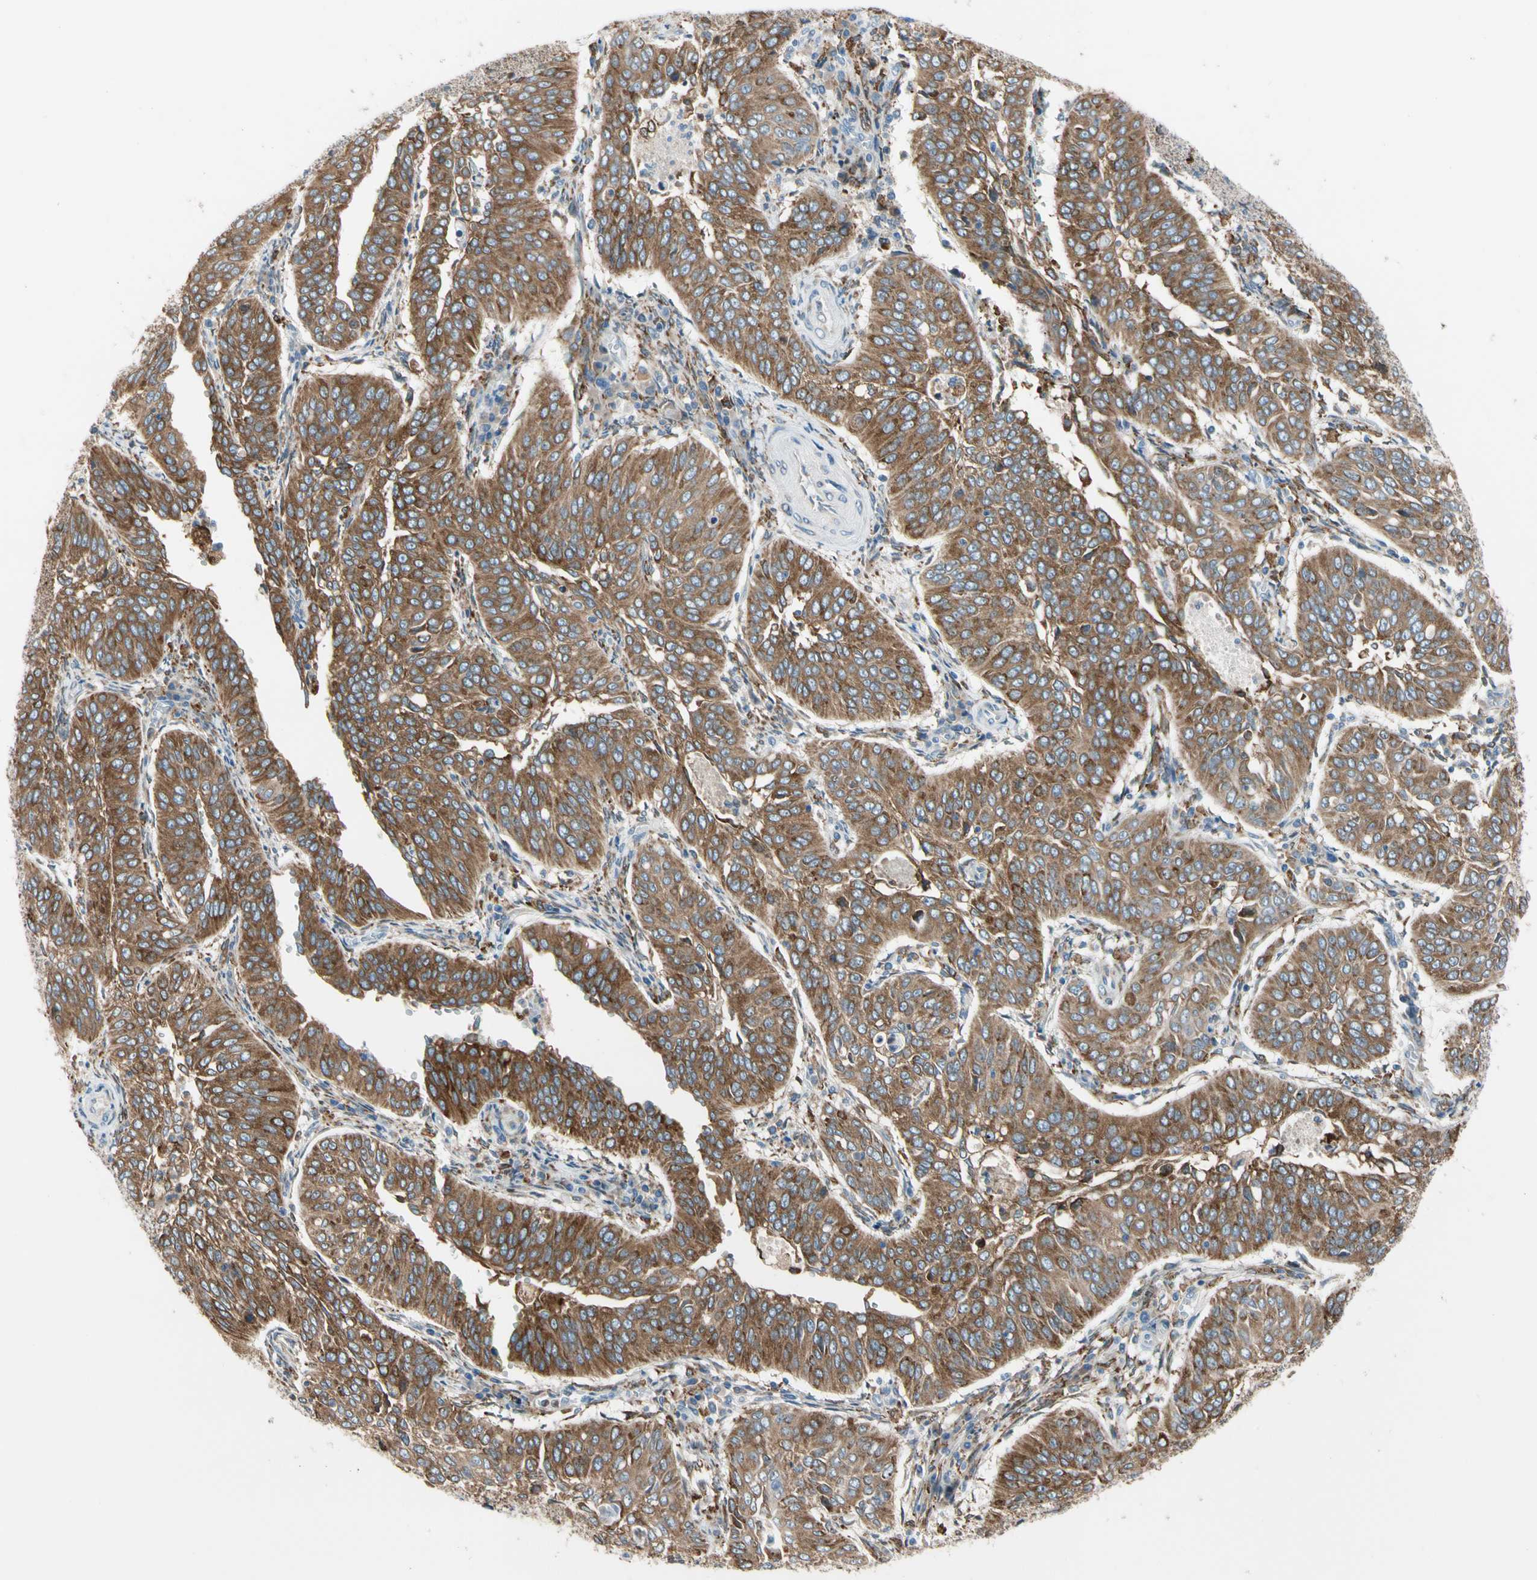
{"staining": {"intensity": "strong", "quantity": ">75%", "location": "cytoplasmic/membranous"}, "tissue": "cervical cancer", "cell_type": "Tumor cells", "image_type": "cancer", "snomed": [{"axis": "morphology", "description": "Normal tissue, NOS"}, {"axis": "morphology", "description": "Squamous cell carcinoma, NOS"}, {"axis": "topography", "description": "Cervix"}], "caption": "Strong cytoplasmic/membranous protein expression is identified in approximately >75% of tumor cells in cervical squamous cell carcinoma.", "gene": "LRPAP1", "patient": {"sex": "female", "age": 39}}